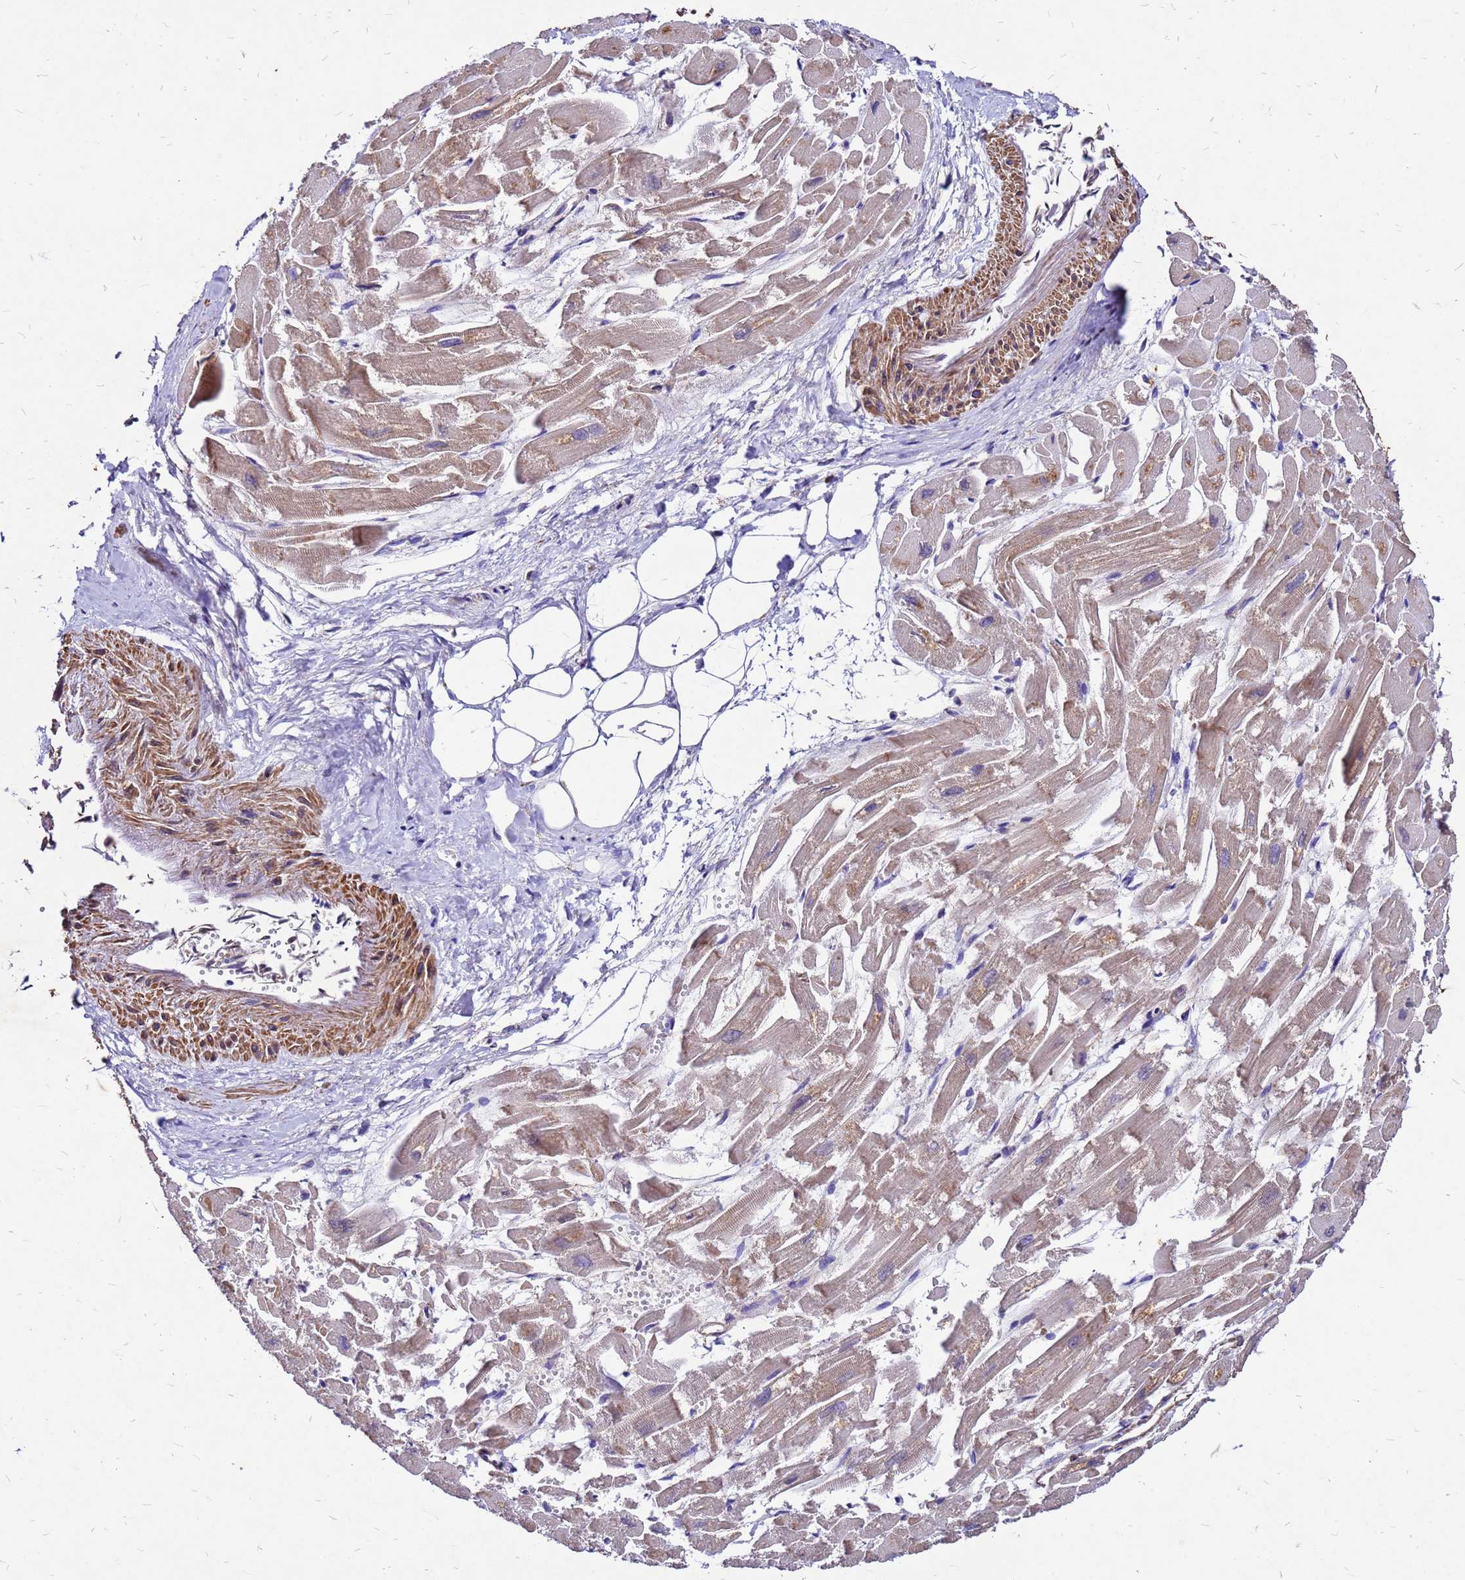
{"staining": {"intensity": "moderate", "quantity": "25%-75%", "location": "cytoplasmic/membranous"}, "tissue": "heart muscle", "cell_type": "Cardiomyocytes", "image_type": "normal", "snomed": [{"axis": "morphology", "description": "Normal tissue, NOS"}, {"axis": "topography", "description": "Heart"}], "caption": "Immunohistochemical staining of unremarkable human heart muscle demonstrates 25%-75% levels of moderate cytoplasmic/membranous protein positivity in approximately 25%-75% of cardiomyocytes.", "gene": "DUSP23", "patient": {"sex": "male", "age": 54}}